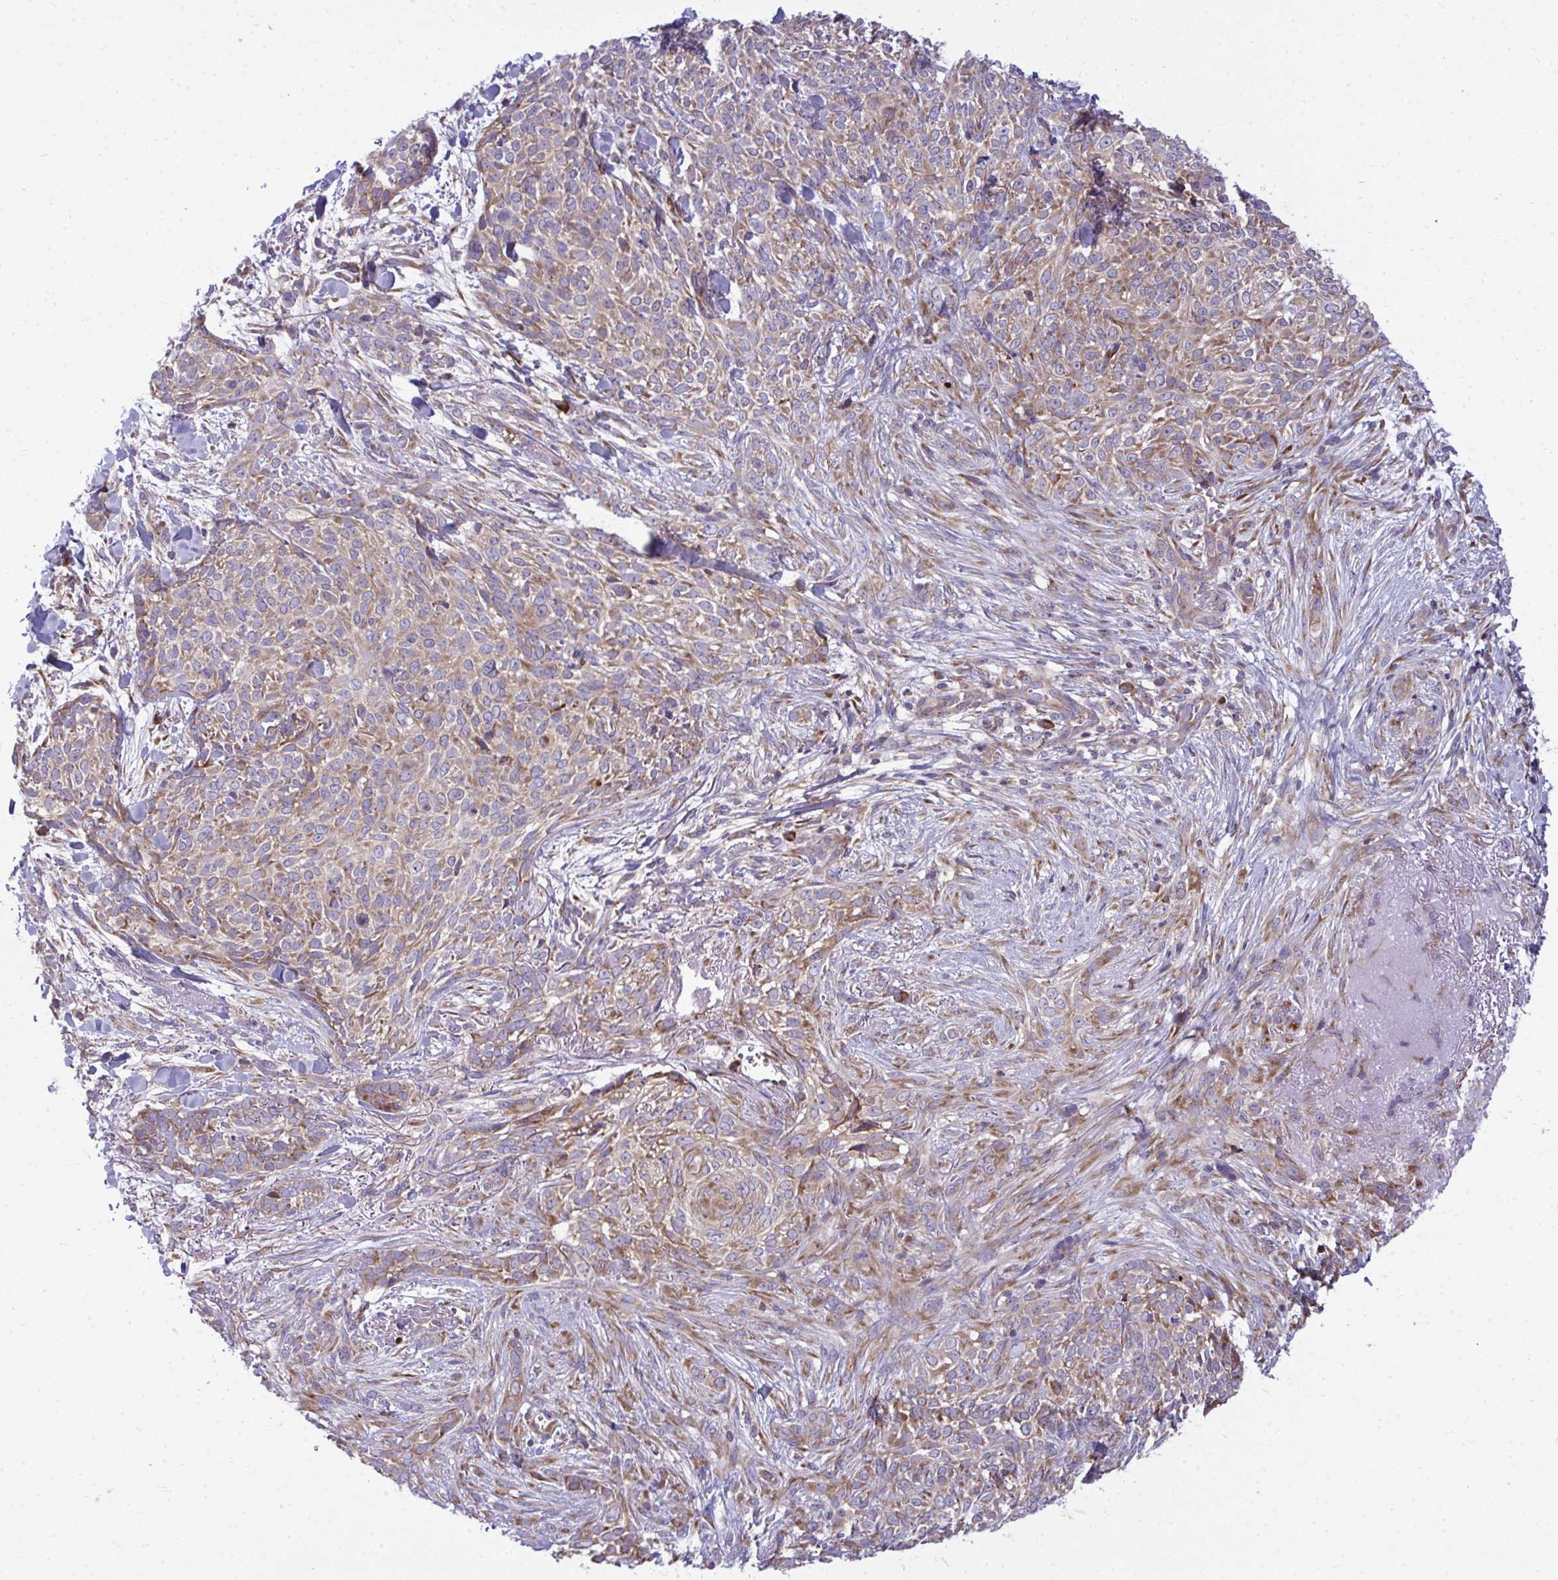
{"staining": {"intensity": "moderate", "quantity": ">75%", "location": "cytoplasmic/membranous"}, "tissue": "skin cancer", "cell_type": "Tumor cells", "image_type": "cancer", "snomed": [{"axis": "morphology", "description": "Basal cell carcinoma"}, {"axis": "topography", "description": "Skin"}, {"axis": "topography", "description": "Skin of face"}], "caption": "A brown stain highlights moderate cytoplasmic/membranous staining of a protein in skin basal cell carcinoma tumor cells.", "gene": "GFPT2", "patient": {"sex": "female", "age": 90}}